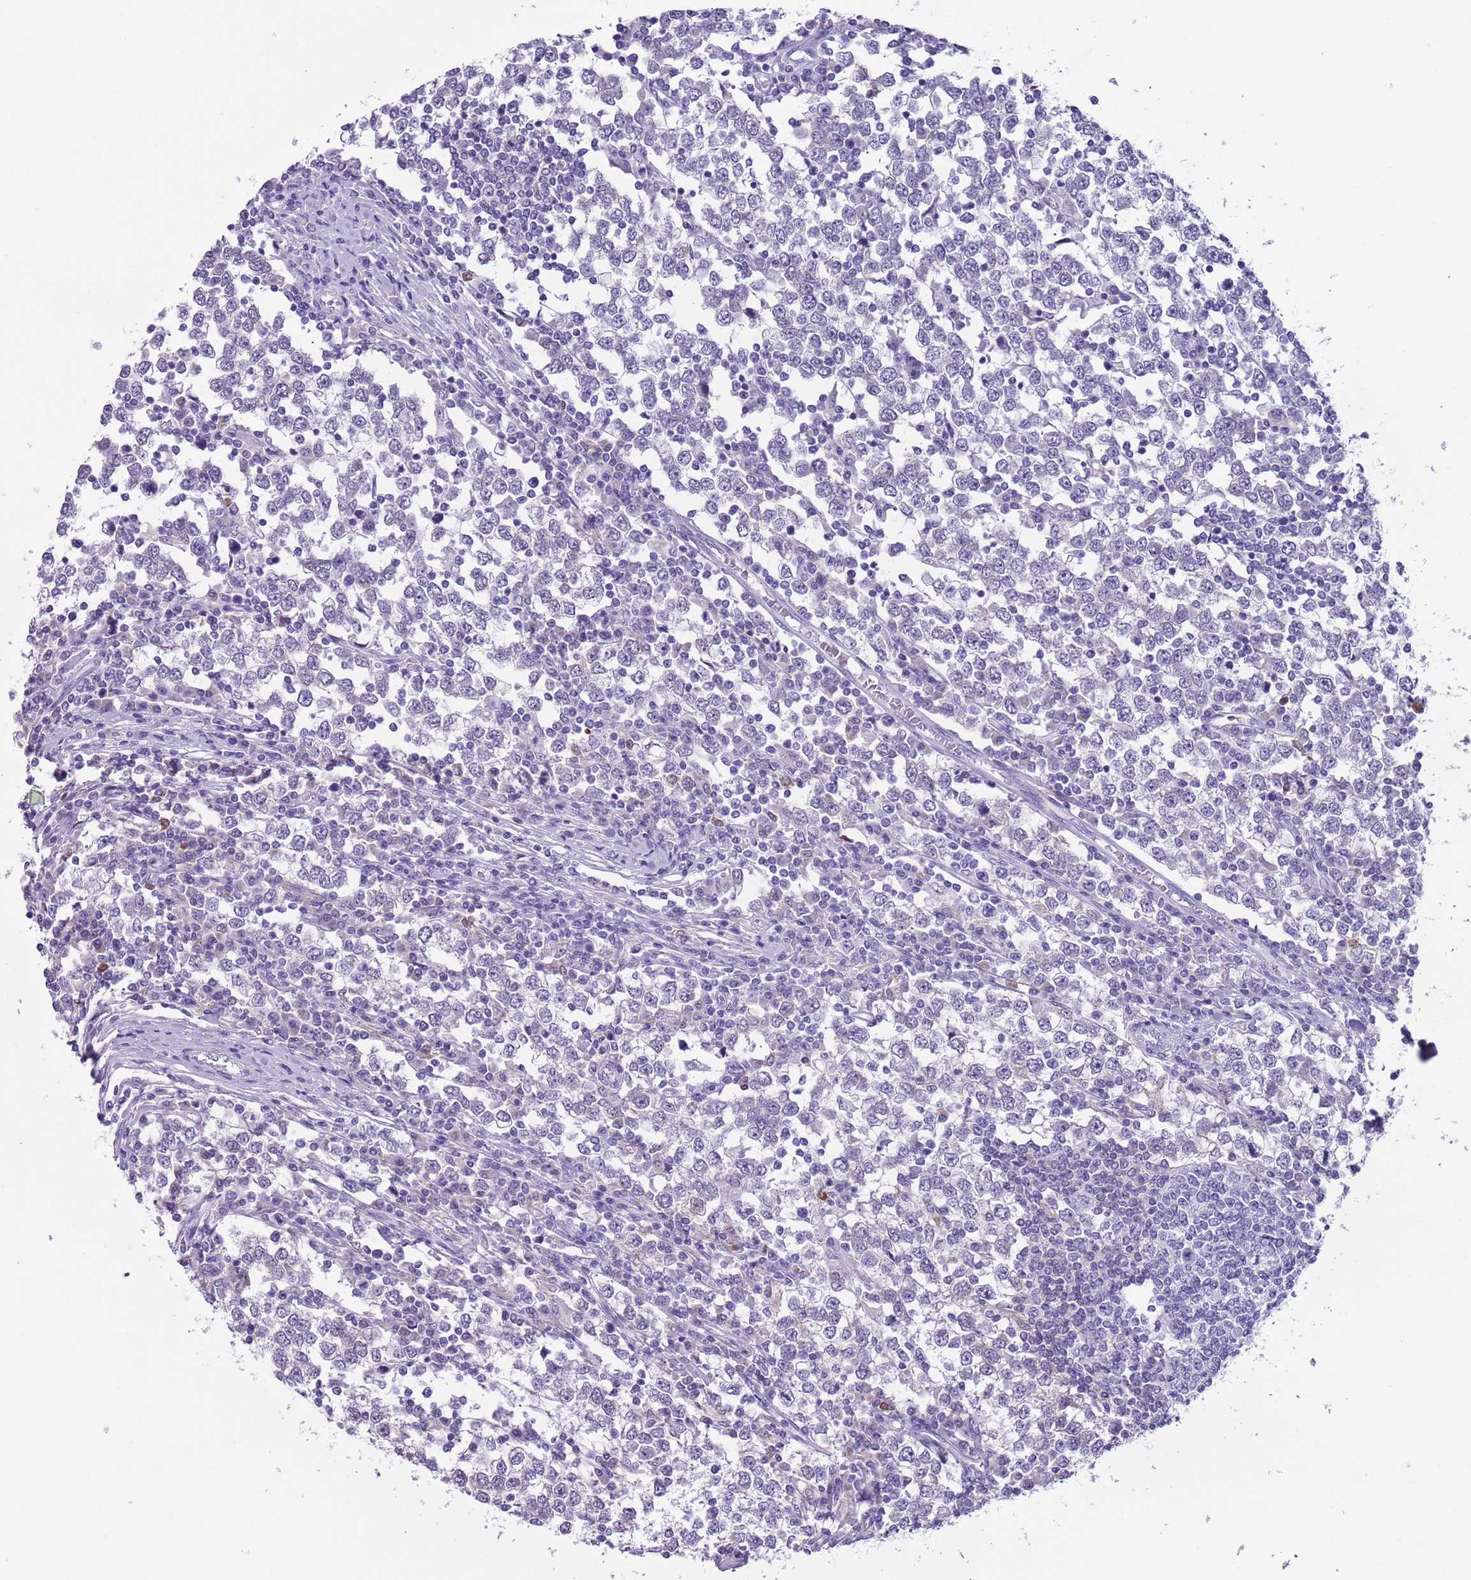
{"staining": {"intensity": "negative", "quantity": "none", "location": "none"}, "tissue": "testis cancer", "cell_type": "Tumor cells", "image_type": "cancer", "snomed": [{"axis": "morphology", "description": "Seminoma, NOS"}, {"axis": "topography", "description": "Testis"}], "caption": "Image shows no protein staining in tumor cells of testis seminoma tissue.", "gene": "PFKFB2", "patient": {"sex": "male", "age": 65}}